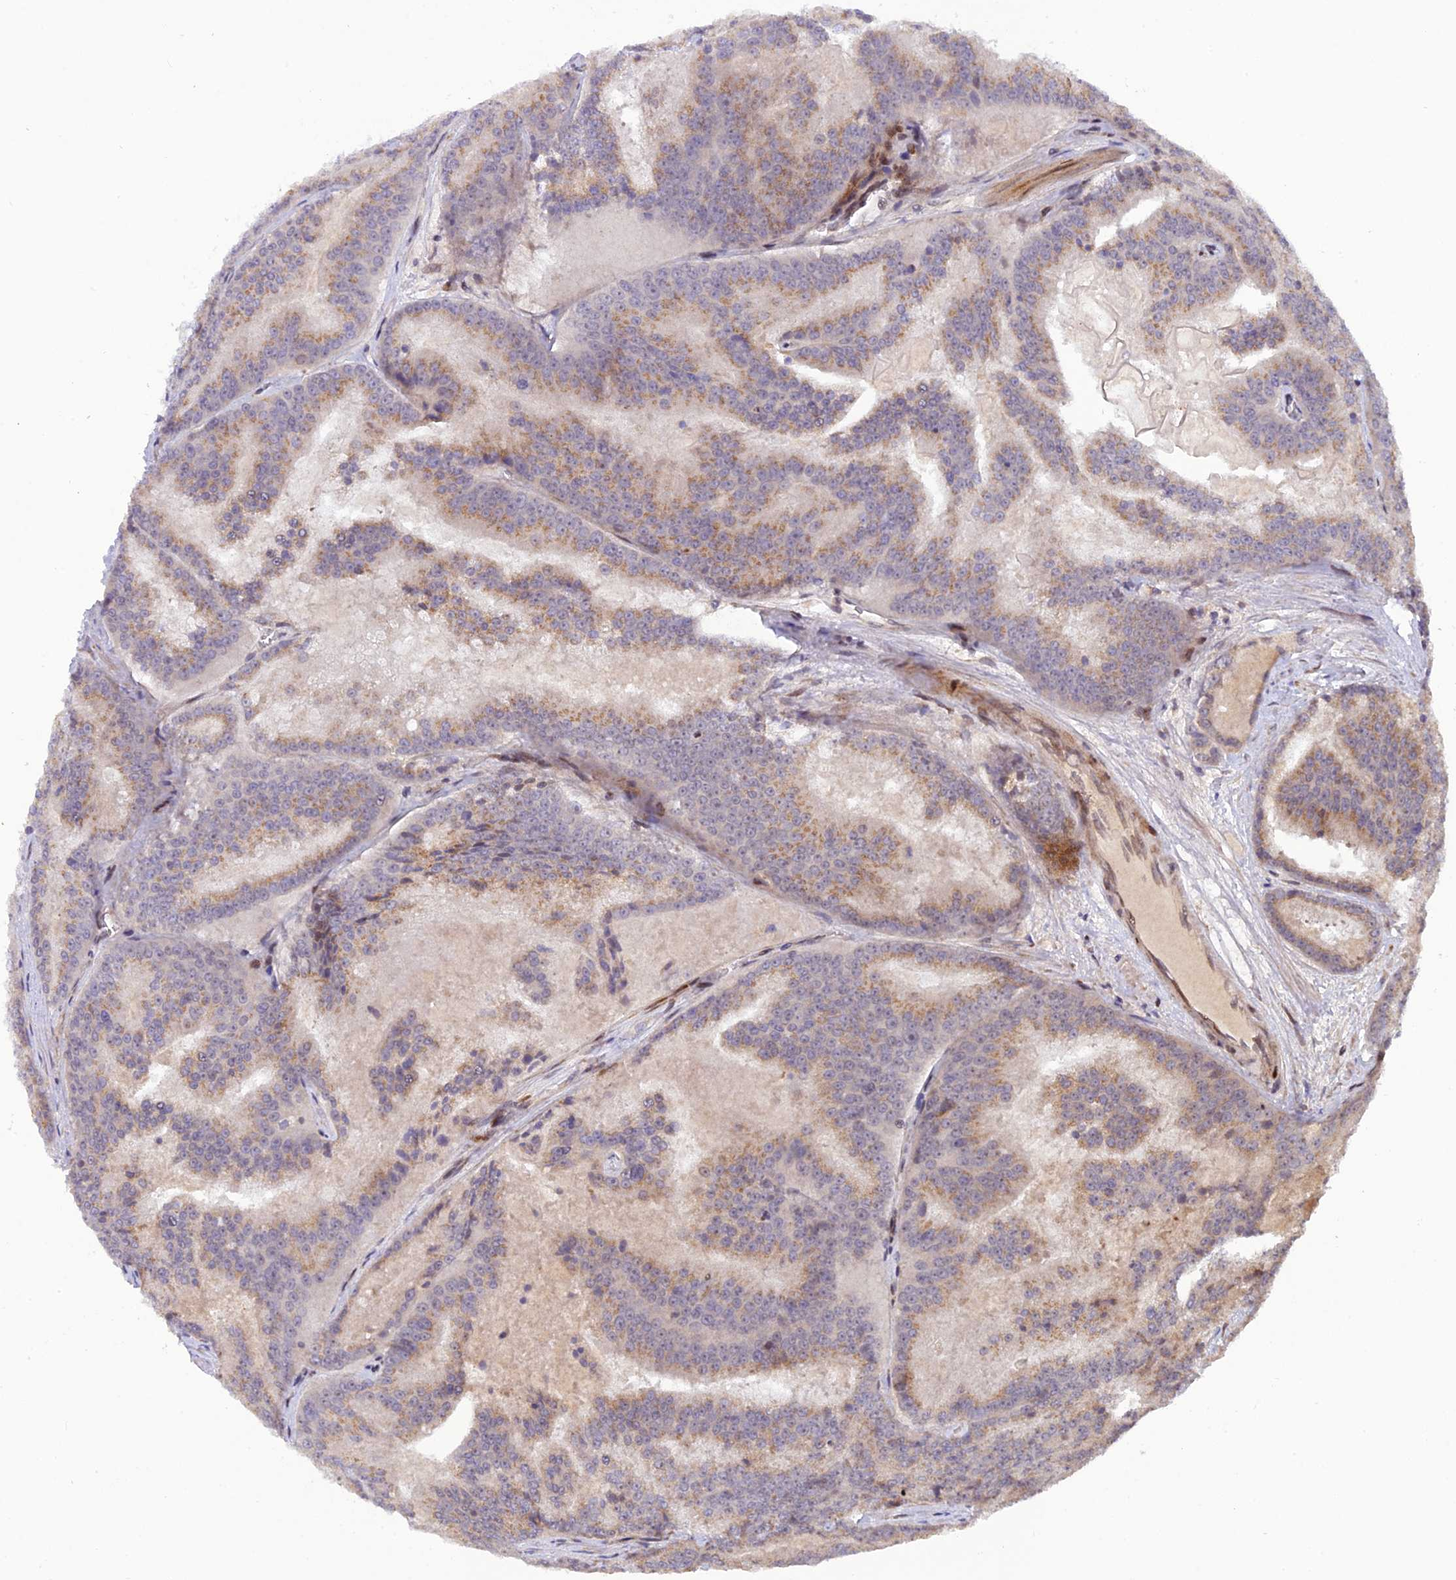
{"staining": {"intensity": "moderate", "quantity": "25%-75%", "location": "cytoplasmic/membranous"}, "tissue": "prostate cancer", "cell_type": "Tumor cells", "image_type": "cancer", "snomed": [{"axis": "morphology", "description": "Adenocarcinoma, High grade"}, {"axis": "topography", "description": "Prostate"}], "caption": "Moderate cytoplasmic/membranous protein staining is appreciated in approximately 25%-75% of tumor cells in prostate high-grade adenocarcinoma. (DAB = brown stain, brightfield microscopy at high magnification).", "gene": "SMIM7", "patient": {"sex": "male", "age": 61}}